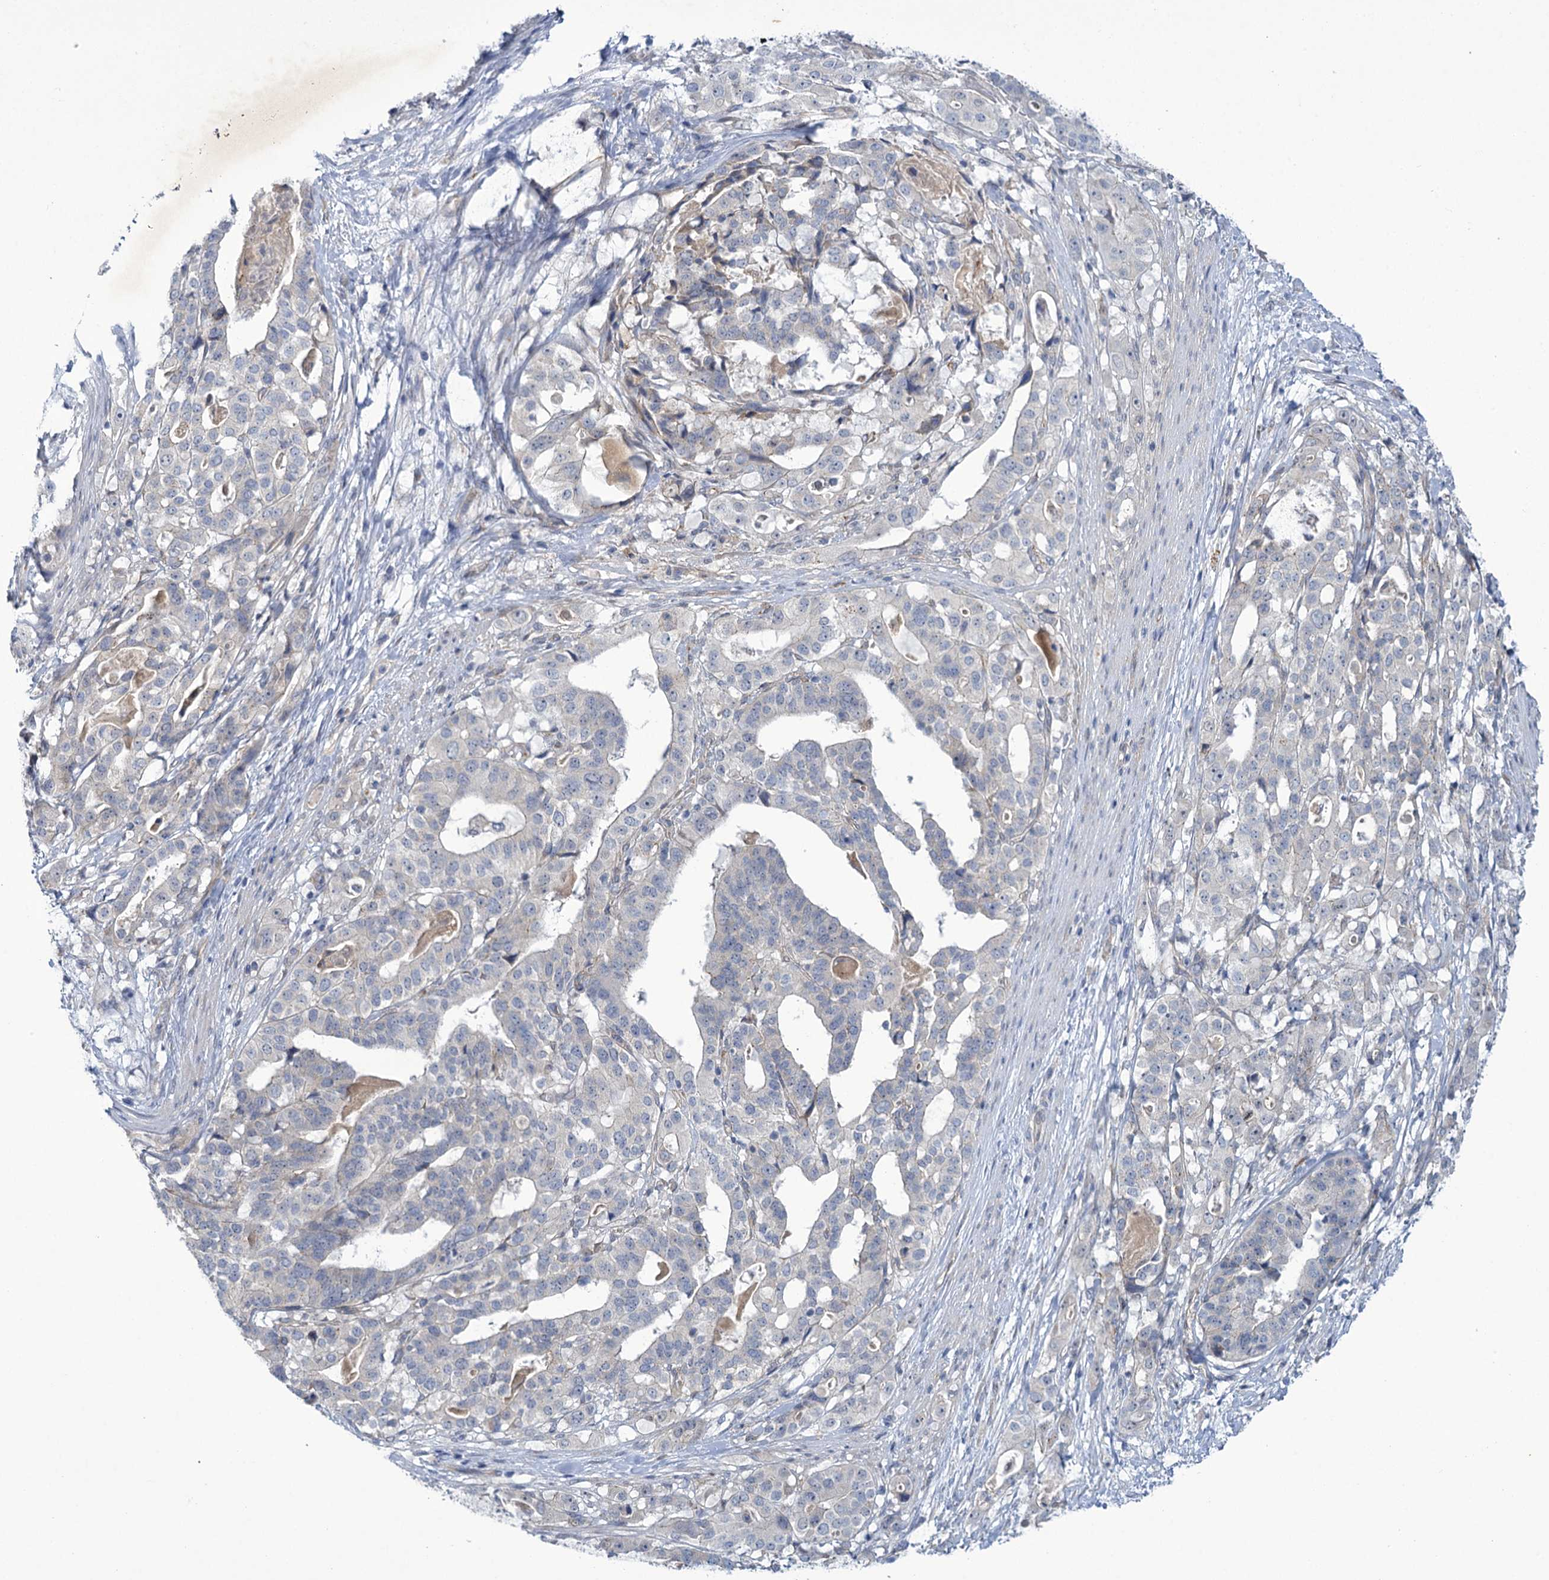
{"staining": {"intensity": "negative", "quantity": "none", "location": "none"}, "tissue": "stomach cancer", "cell_type": "Tumor cells", "image_type": "cancer", "snomed": [{"axis": "morphology", "description": "Adenocarcinoma, NOS"}, {"axis": "topography", "description": "Stomach"}], "caption": "This micrograph is of adenocarcinoma (stomach) stained with IHC to label a protein in brown with the nuclei are counter-stained blue. There is no expression in tumor cells.", "gene": "MBLAC2", "patient": {"sex": "male", "age": 48}}